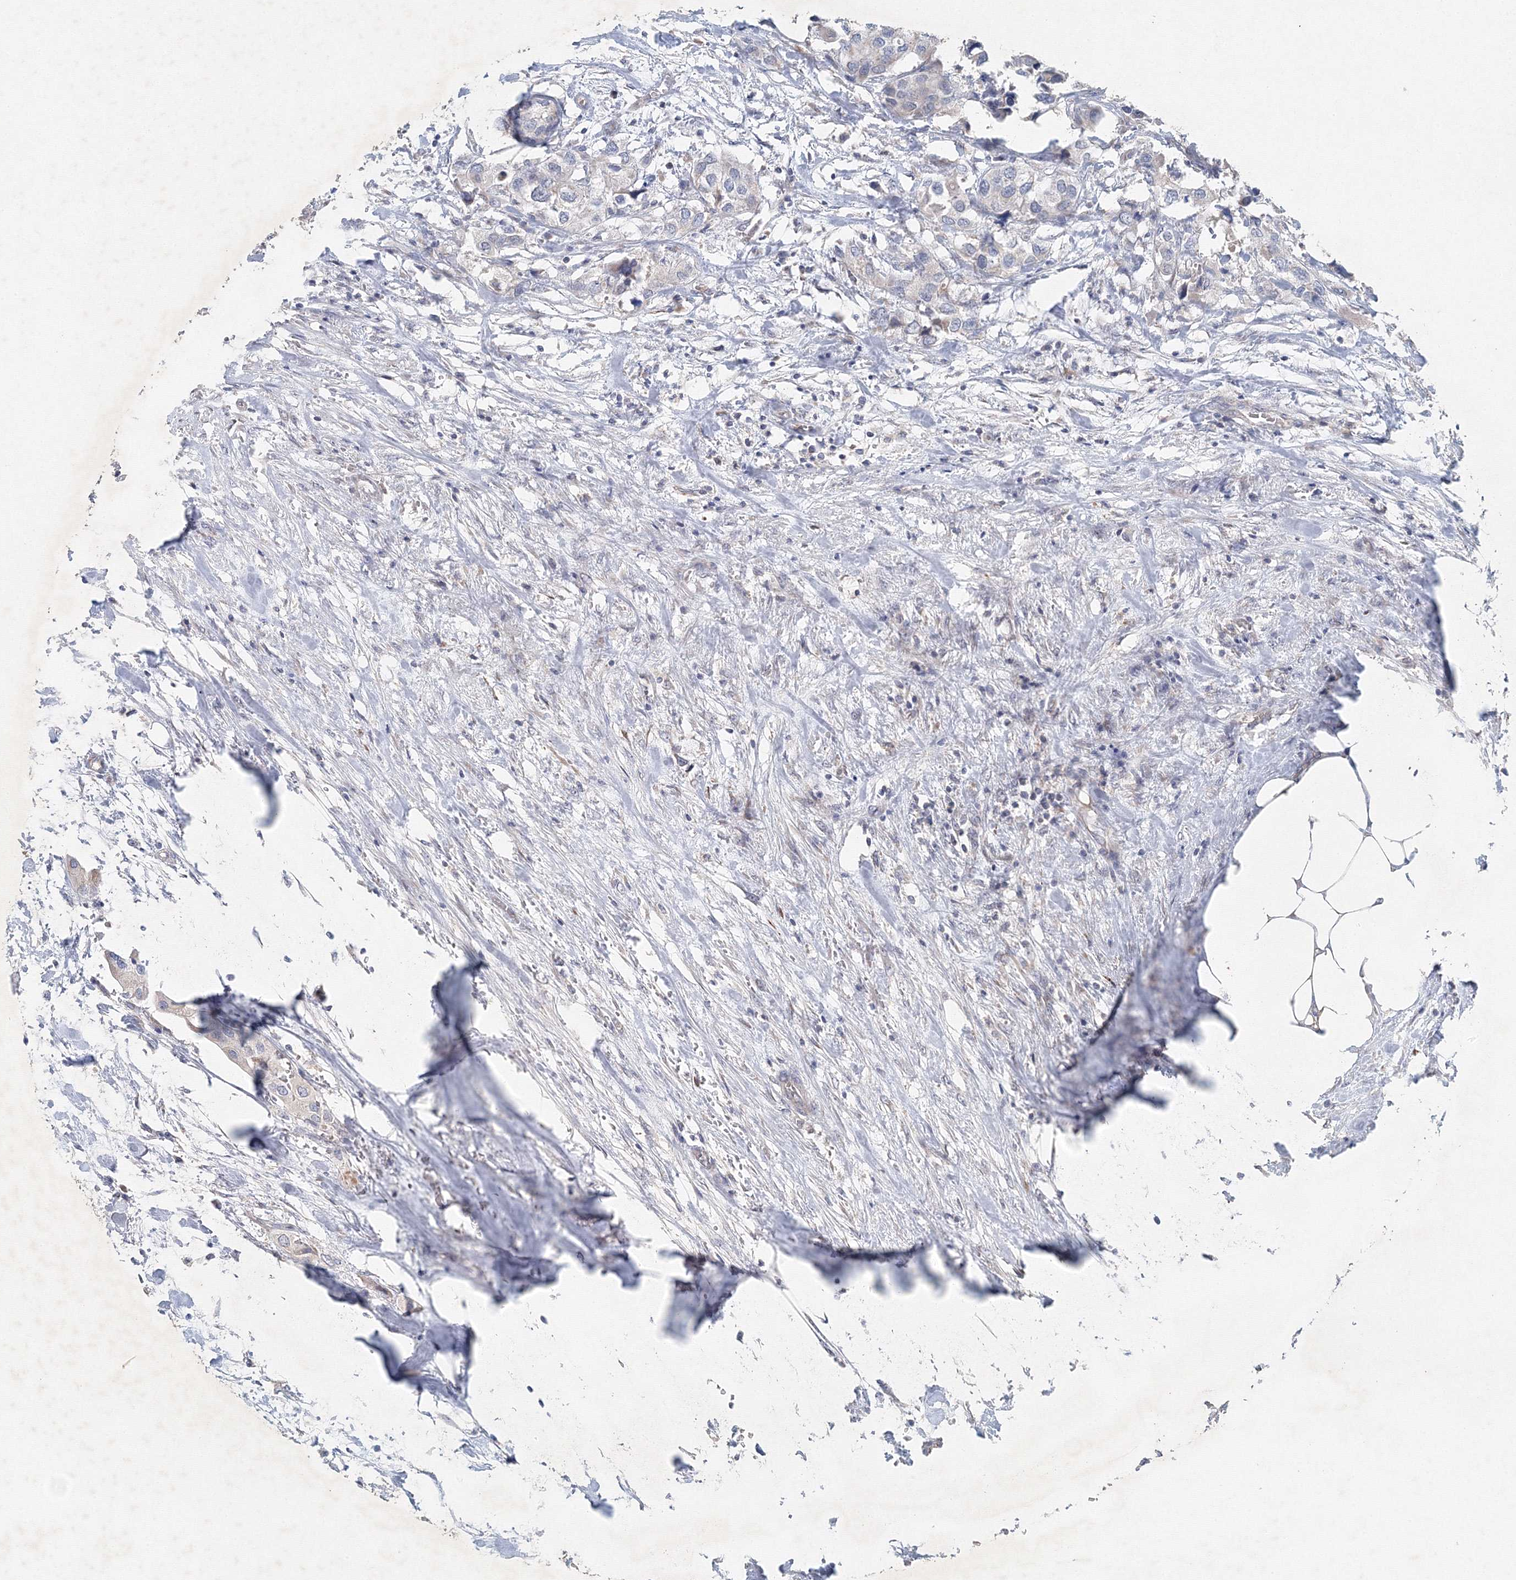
{"staining": {"intensity": "negative", "quantity": "none", "location": "none"}, "tissue": "urothelial cancer", "cell_type": "Tumor cells", "image_type": "cancer", "snomed": [{"axis": "morphology", "description": "Urothelial carcinoma, High grade"}, {"axis": "topography", "description": "Urinary bladder"}], "caption": "DAB (3,3'-diaminobenzidine) immunohistochemical staining of urothelial carcinoma (high-grade) displays no significant expression in tumor cells.", "gene": "WDR49", "patient": {"sex": "male", "age": 64}}